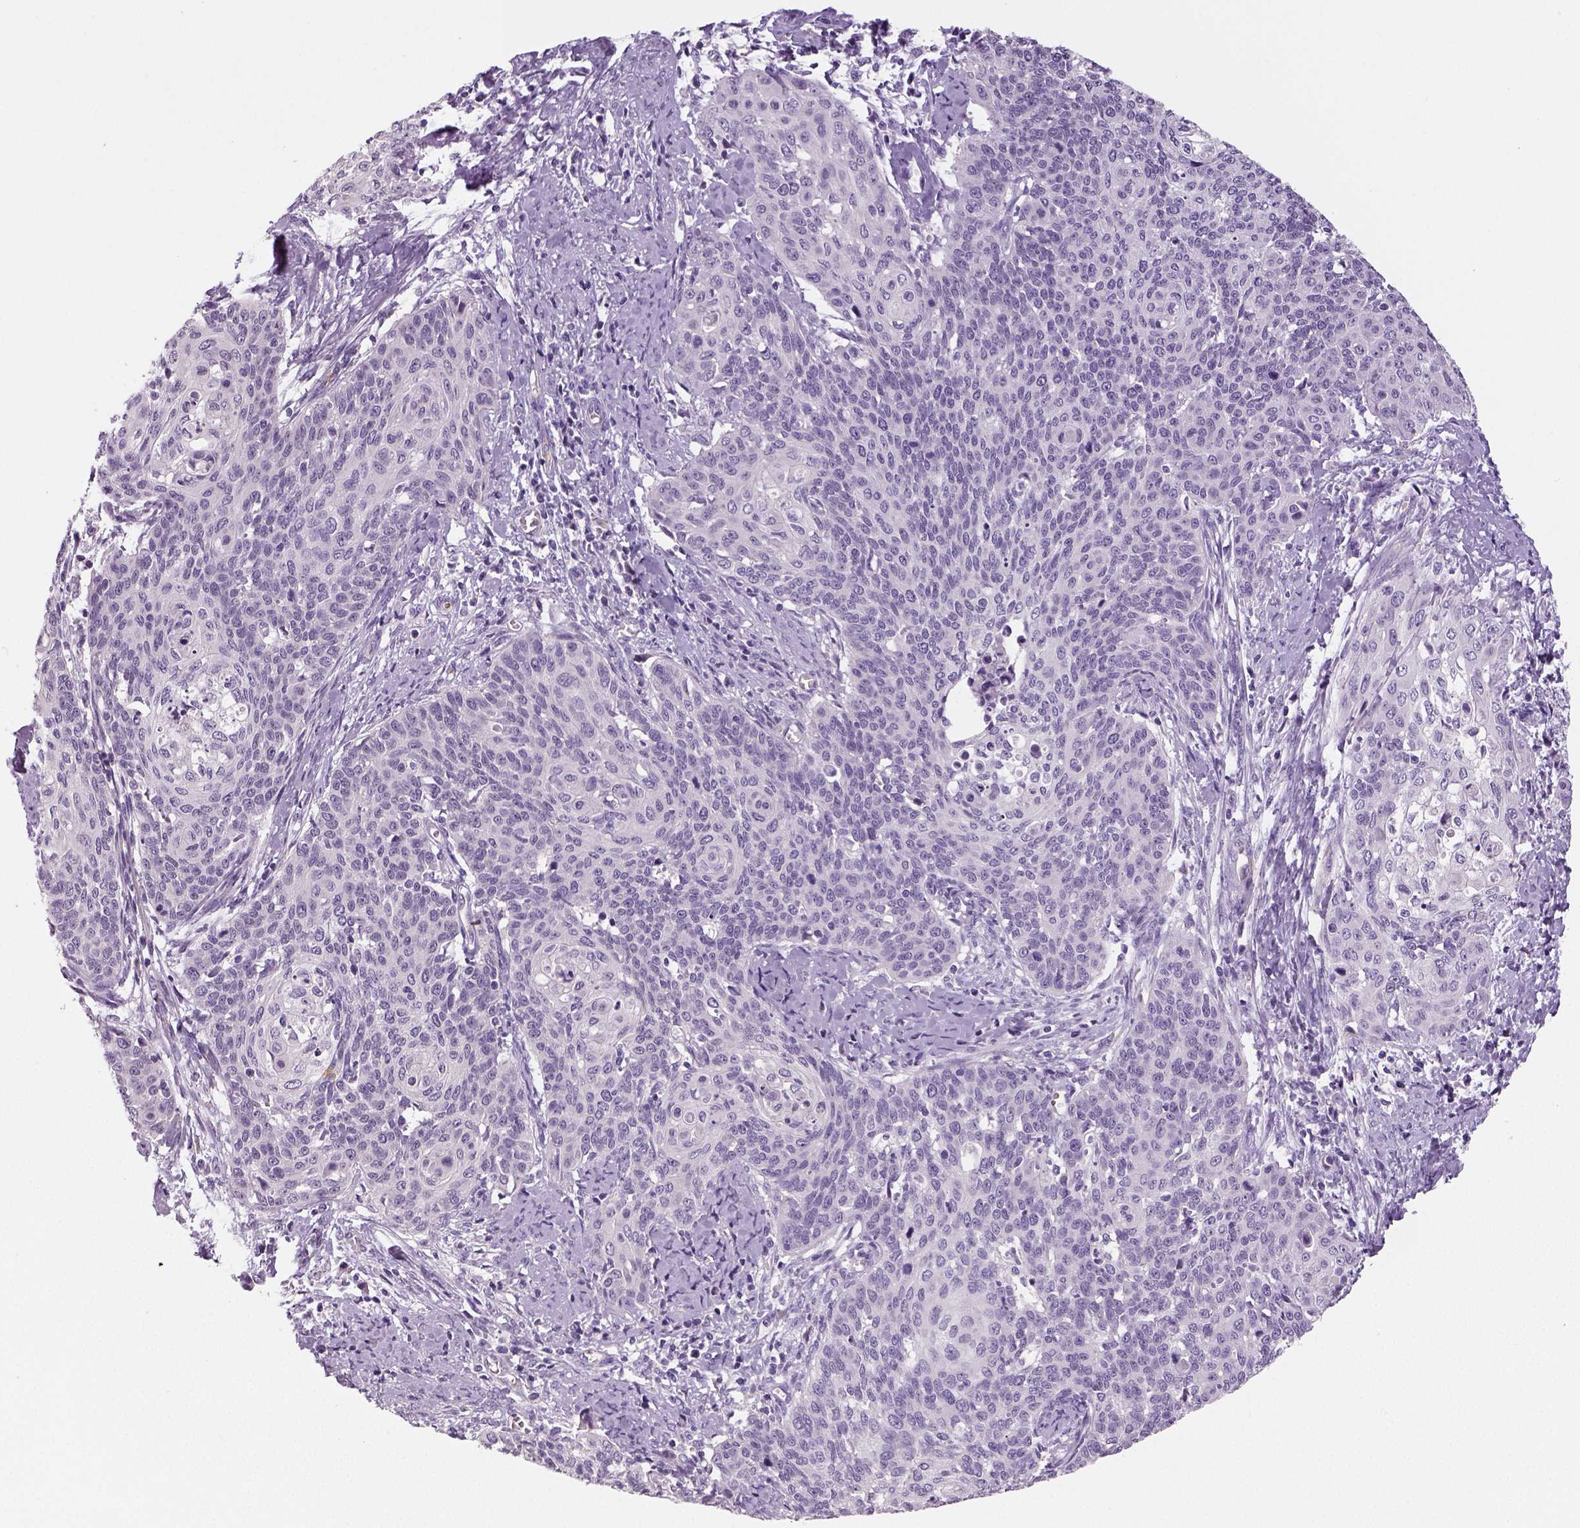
{"staining": {"intensity": "negative", "quantity": "none", "location": "none"}, "tissue": "cervical cancer", "cell_type": "Tumor cells", "image_type": "cancer", "snomed": [{"axis": "morphology", "description": "Normal tissue, NOS"}, {"axis": "morphology", "description": "Squamous cell carcinoma, NOS"}, {"axis": "topography", "description": "Cervix"}], "caption": "IHC image of neoplastic tissue: human cervical cancer stained with DAB (3,3'-diaminobenzidine) exhibits no significant protein positivity in tumor cells.", "gene": "TSPAN7", "patient": {"sex": "female", "age": 39}}